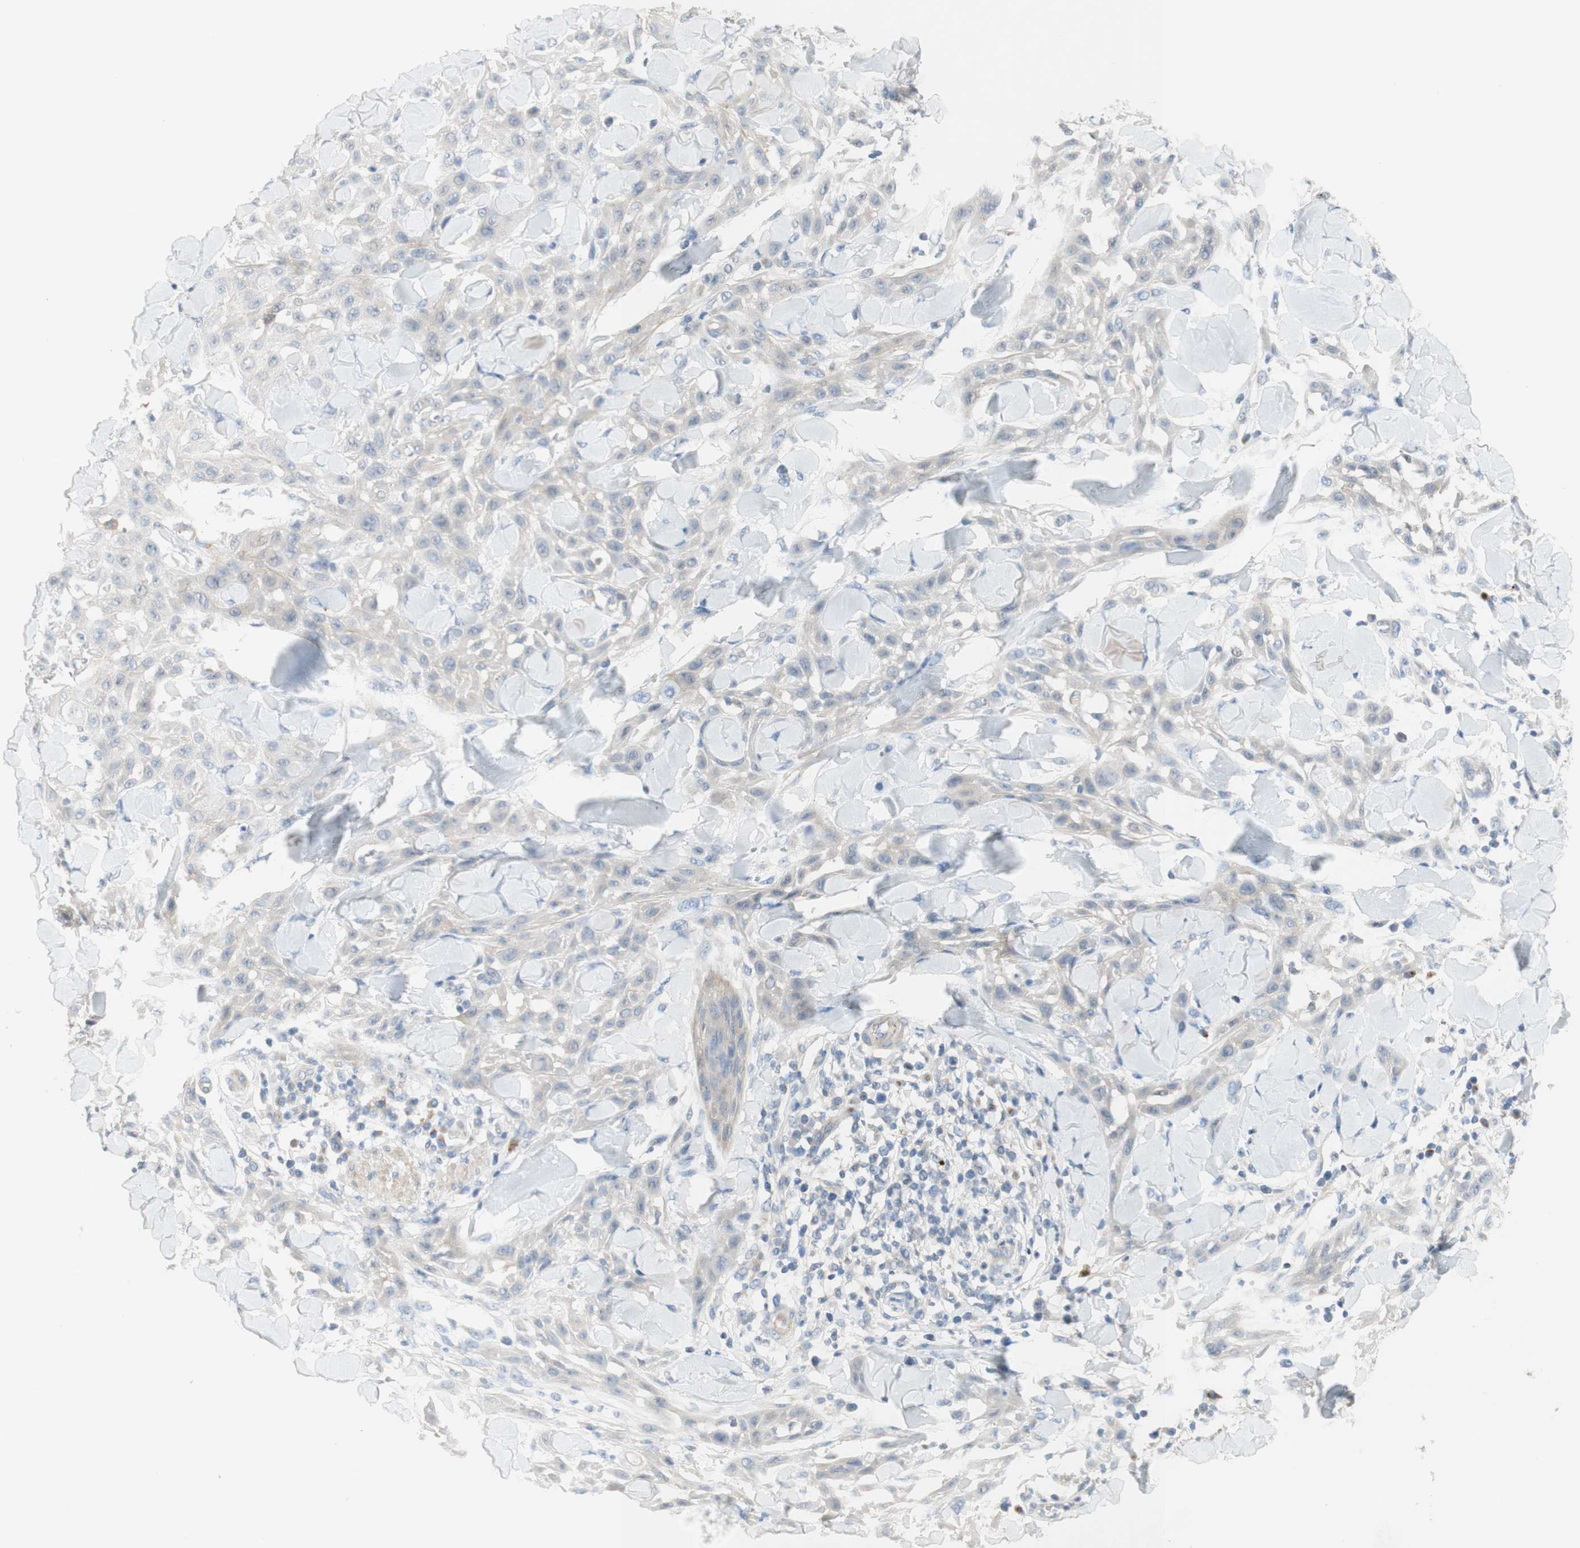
{"staining": {"intensity": "negative", "quantity": "none", "location": "none"}, "tissue": "skin cancer", "cell_type": "Tumor cells", "image_type": "cancer", "snomed": [{"axis": "morphology", "description": "Squamous cell carcinoma, NOS"}, {"axis": "topography", "description": "Skin"}], "caption": "Immunohistochemistry (IHC) of skin cancer (squamous cell carcinoma) displays no expression in tumor cells.", "gene": "MANEA", "patient": {"sex": "male", "age": 24}}